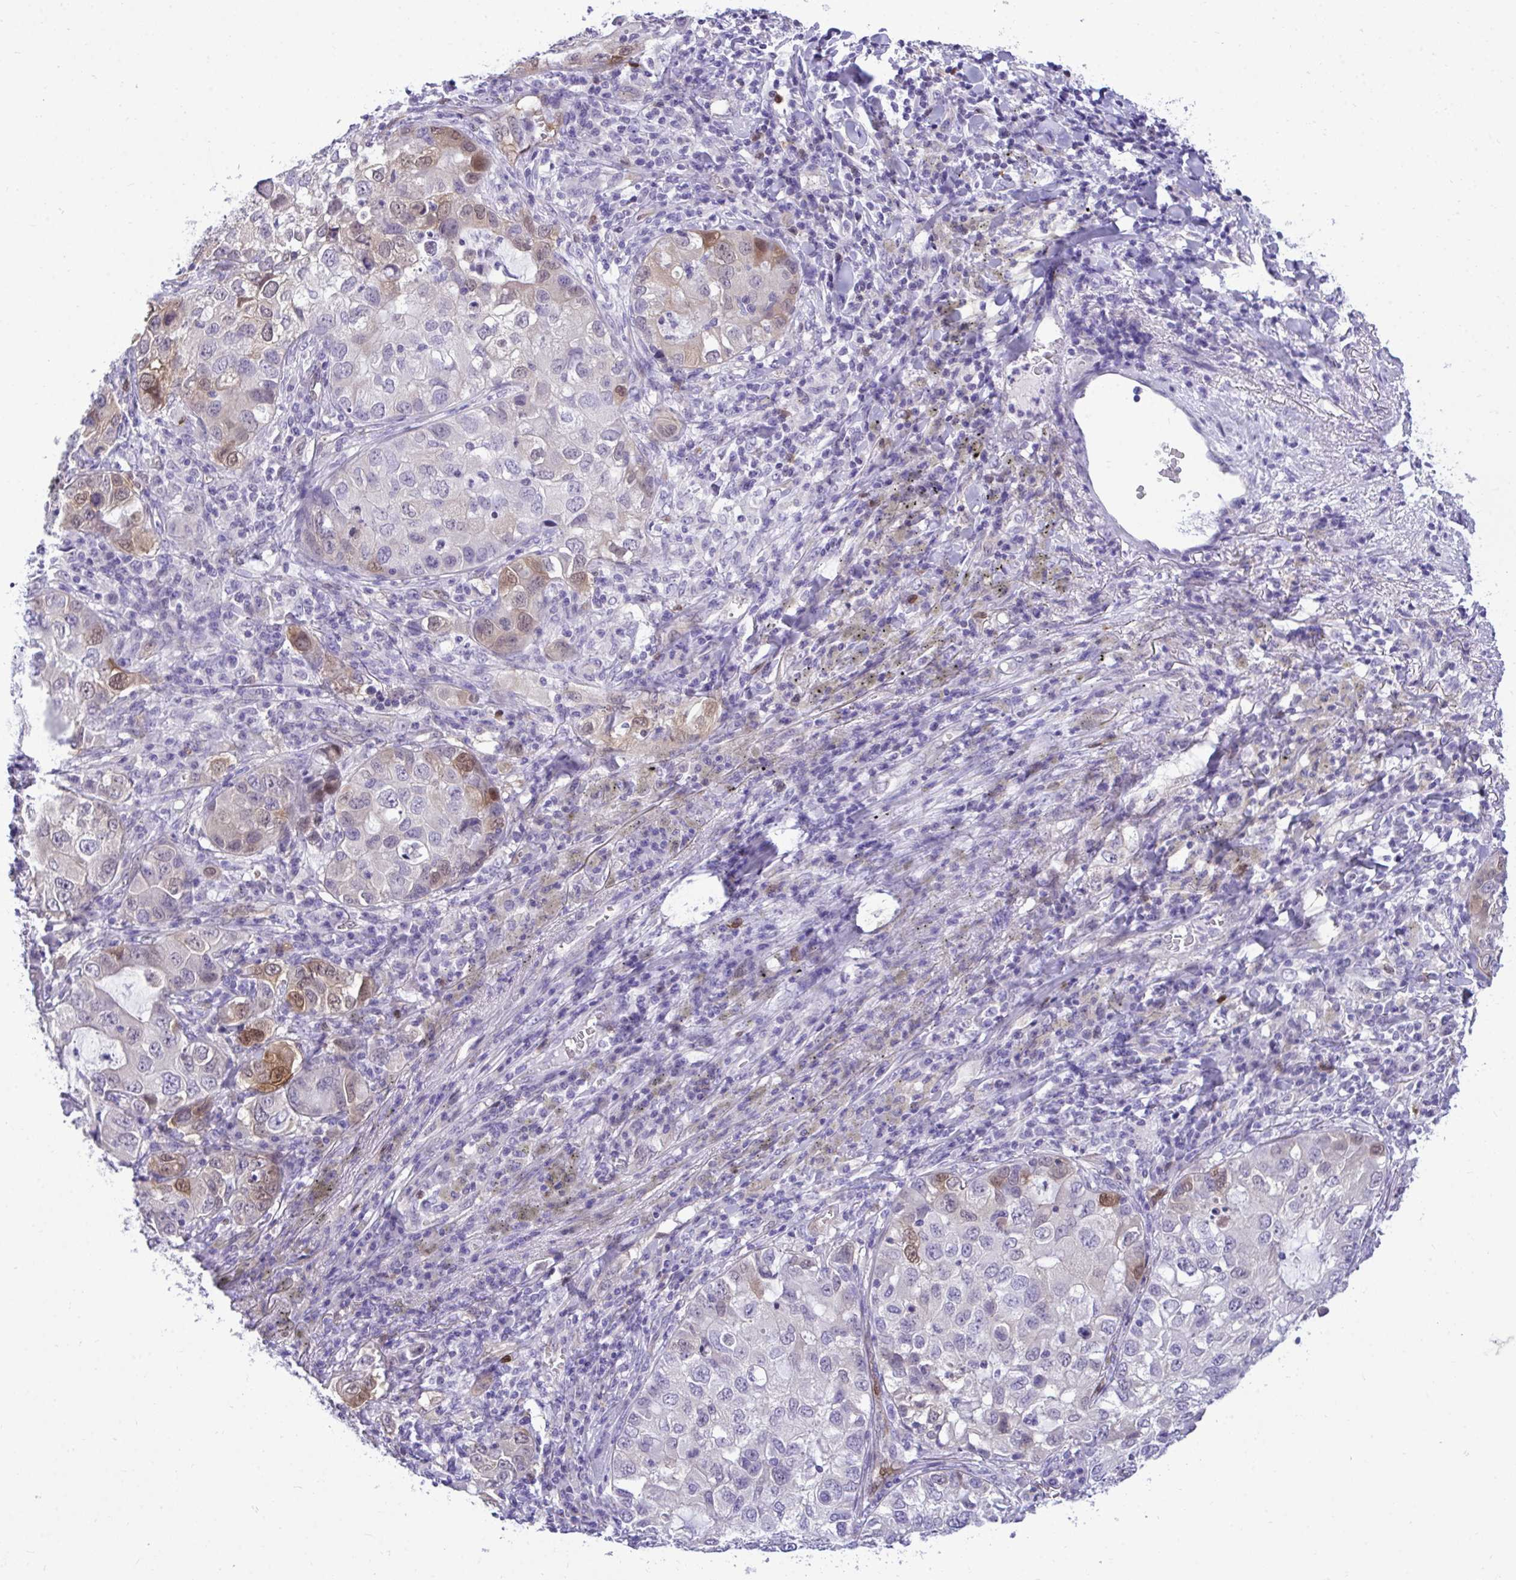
{"staining": {"intensity": "moderate", "quantity": "<25%", "location": "cytoplasmic/membranous,nuclear"}, "tissue": "lung cancer", "cell_type": "Tumor cells", "image_type": "cancer", "snomed": [{"axis": "morphology", "description": "Normal morphology"}, {"axis": "morphology", "description": "Adenocarcinoma, NOS"}, {"axis": "topography", "description": "Lymph node"}, {"axis": "topography", "description": "Lung"}], "caption": "Protein staining exhibits moderate cytoplasmic/membranous and nuclear staining in about <25% of tumor cells in lung cancer (adenocarcinoma). The protein is stained brown, and the nuclei are stained in blue (DAB IHC with brightfield microscopy, high magnification).", "gene": "PGM2L1", "patient": {"sex": "female", "age": 51}}